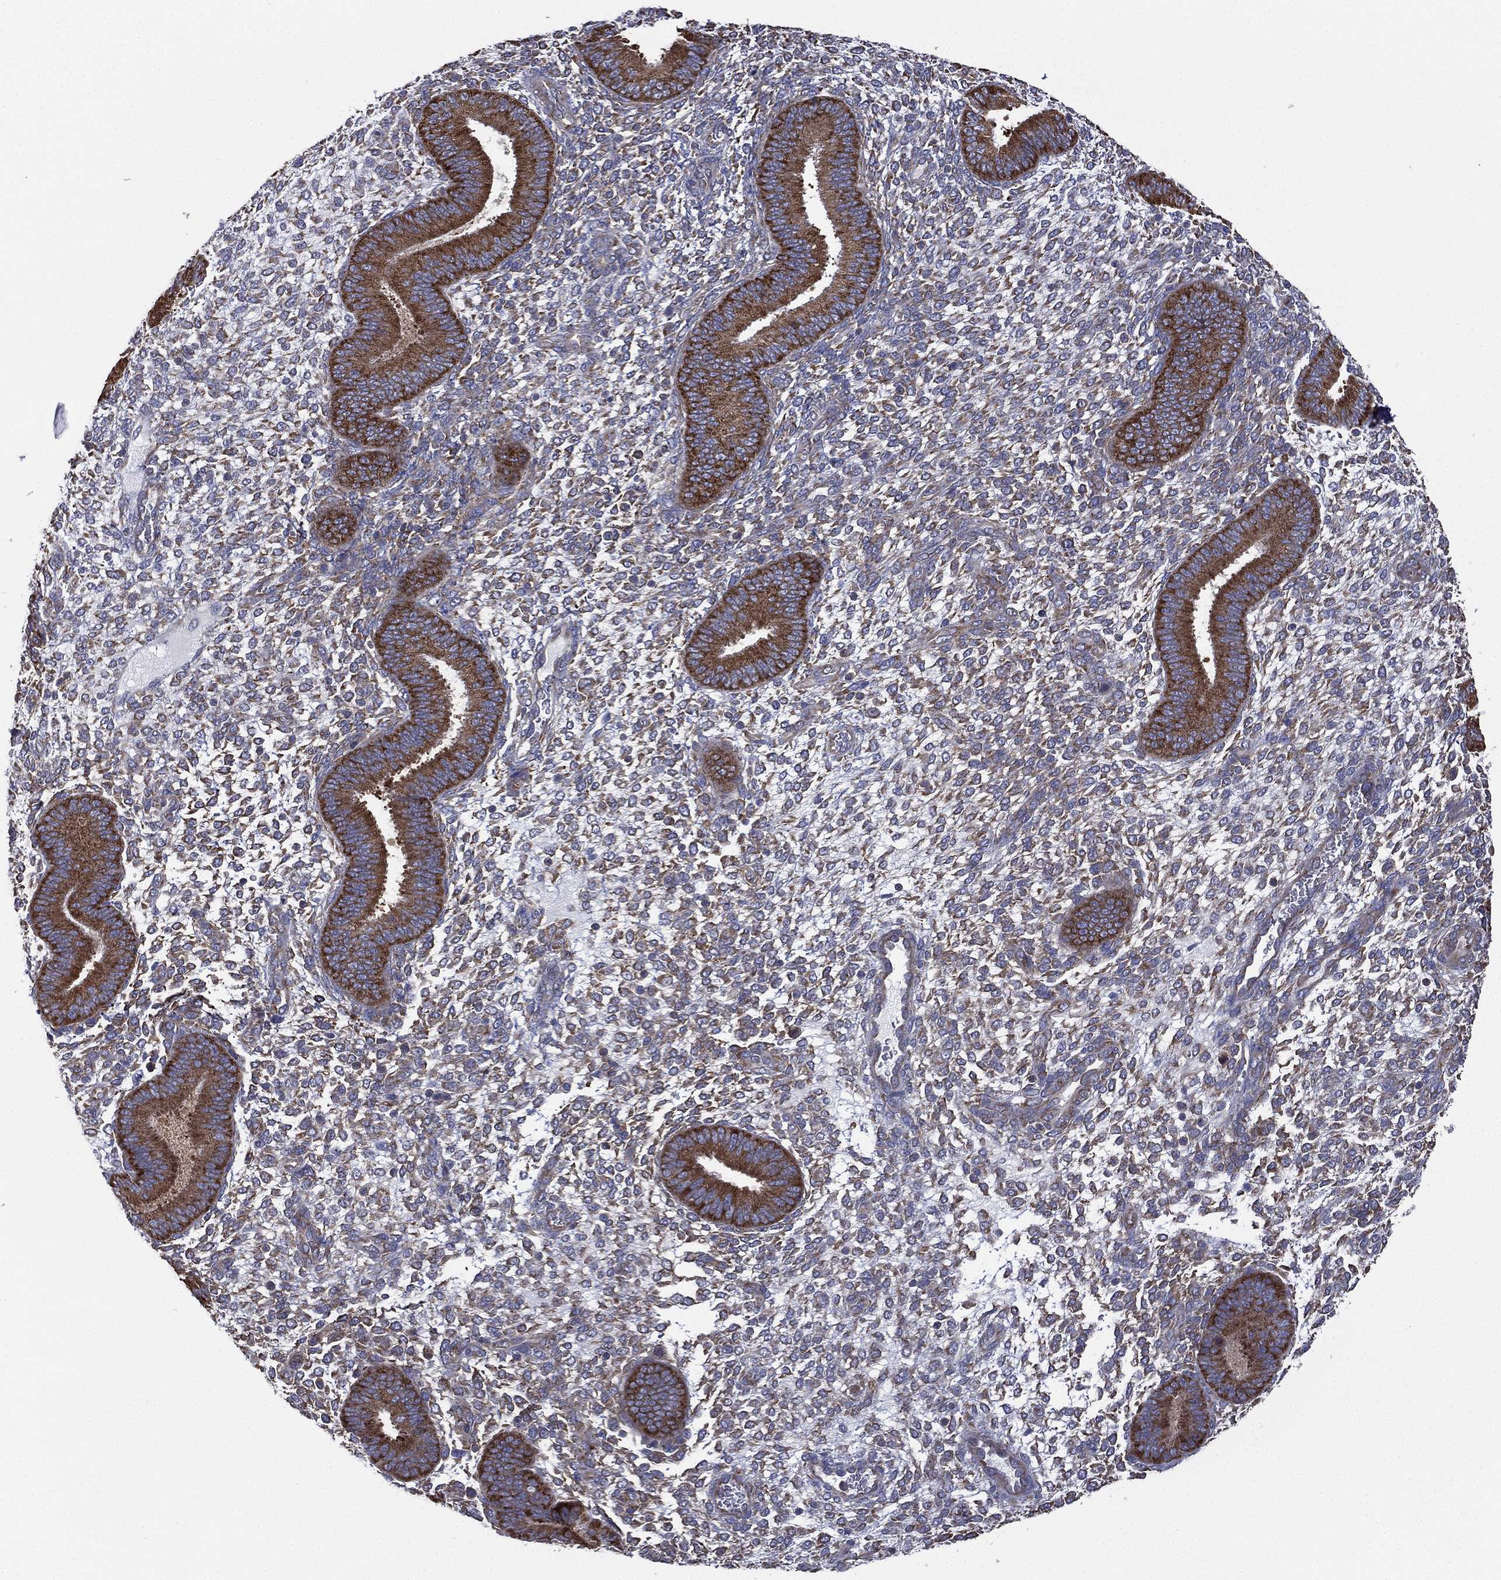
{"staining": {"intensity": "weak", "quantity": "25%-75%", "location": "cytoplasmic/membranous"}, "tissue": "endometrium", "cell_type": "Cells in endometrial stroma", "image_type": "normal", "snomed": [{"axis": "morphology", "description": "Normal tissue, NOS"}, {"axis": "topography", "description": "Endometrium"}], "caption": "Normal endometrium was stained to show a protein in brown. There is low levels of weak cytoplasmic/membranous staining in about 25%-75% of cells in endometrial stroma. (DAB (3,3'-diaminobenzidine) = brown stain, brightfield microscopy at high magnification).", "gene": "FARSA", "patient": {"sex": "female", "age": 39}}